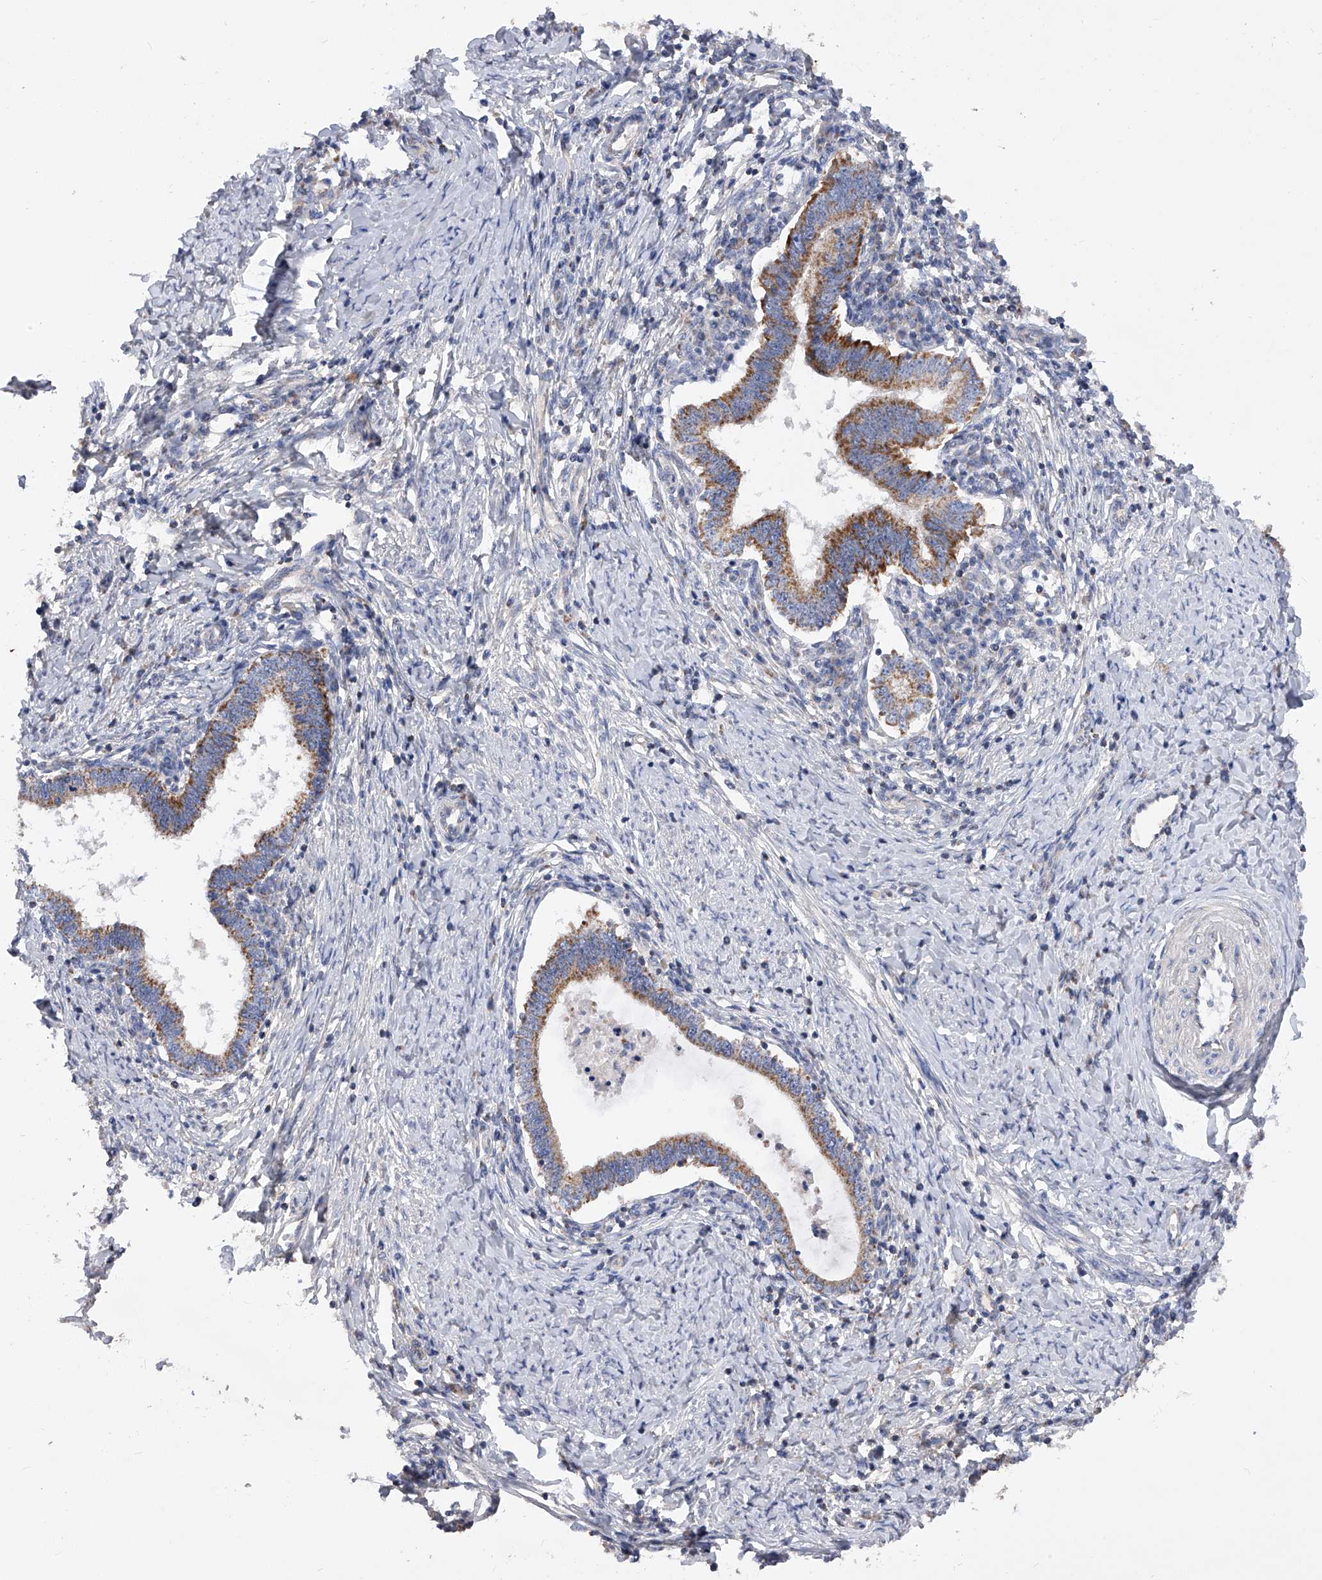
{"staining": {"intensity": "strong", "quantity": ">75%", "location": "cytoplasmic/membranous"}, "tissue": "cervical cancer", "cell_type": "Tumor cells", "image_type": "cancer", "snomed": [{"axis": "morphology", "description": "Adenocarcinoma, NOS"}, {"axis": "topography", "description": "Cervix"}], "caption": "Immunohistochemistry (IHC) staining of cervical cancer, which displays high levels of strong cytoplasmic/membranous positivity in about >75% of tumor cells indicating strong cytoplasmic/membranous protein positivity. The staining was performed using DAB (brown) for protein detection and nuclei were counterstained in hematoxylin (blue).", "gene": "PDSS2", "patient": {"sex": "female", "age": 36}}